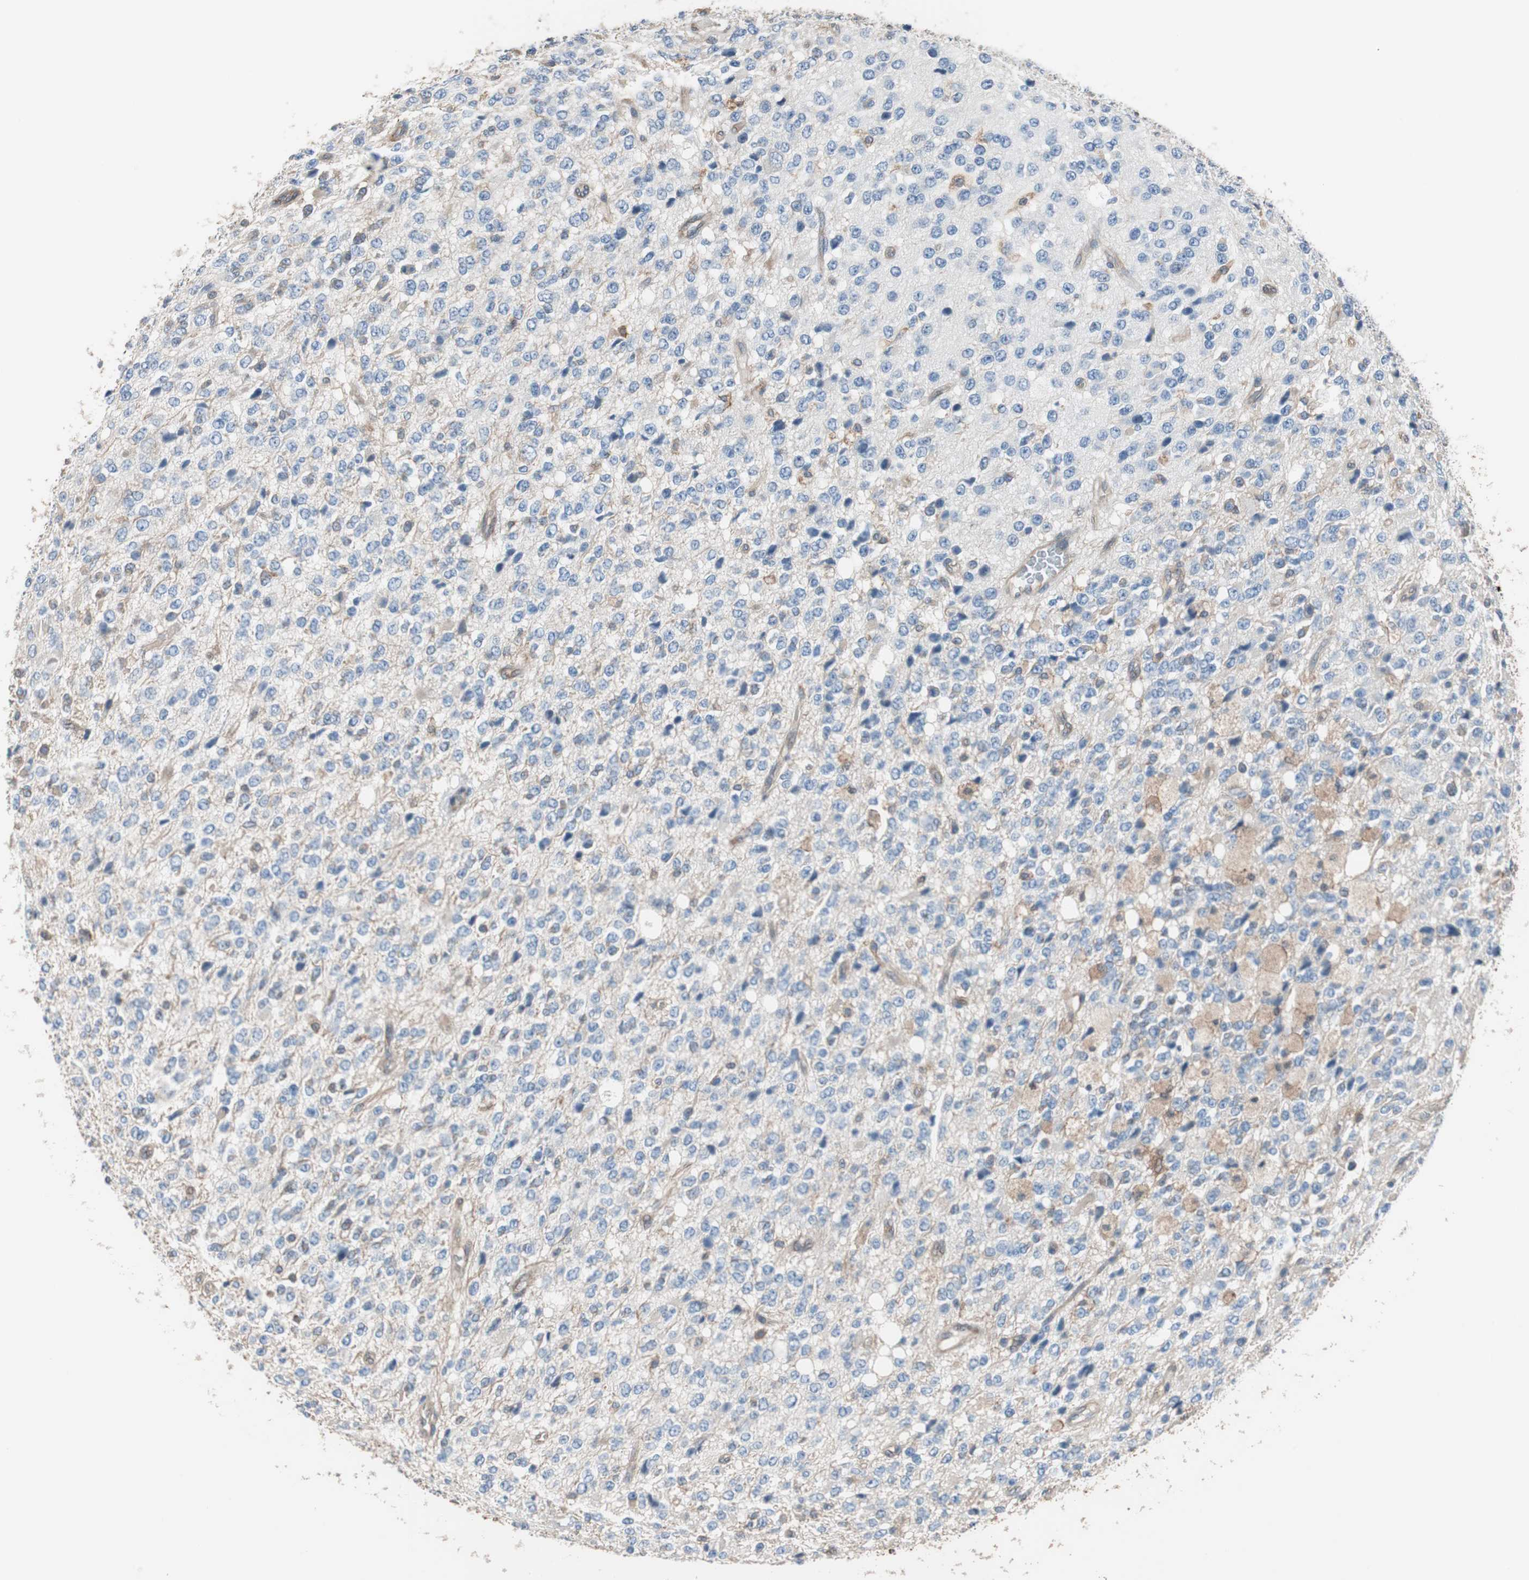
{"staining": {"intensity": "negative", "quantity": "none", "location": "none"}, "tissue": "glioma", "cell_type": "Tumor cells", "image_type": "cancer", "snomed": [{"axis": "morphology", "description": "Glioma, malignant, High grade"}, {"axis": "topography", "description": "pancreas cauda"}], "caption": "Immunohistochemical staining of human glioma shows no significant positivity in tumor cells.", "gene": "SWAP70", "patient": {"sex": "male", "age": 60}}